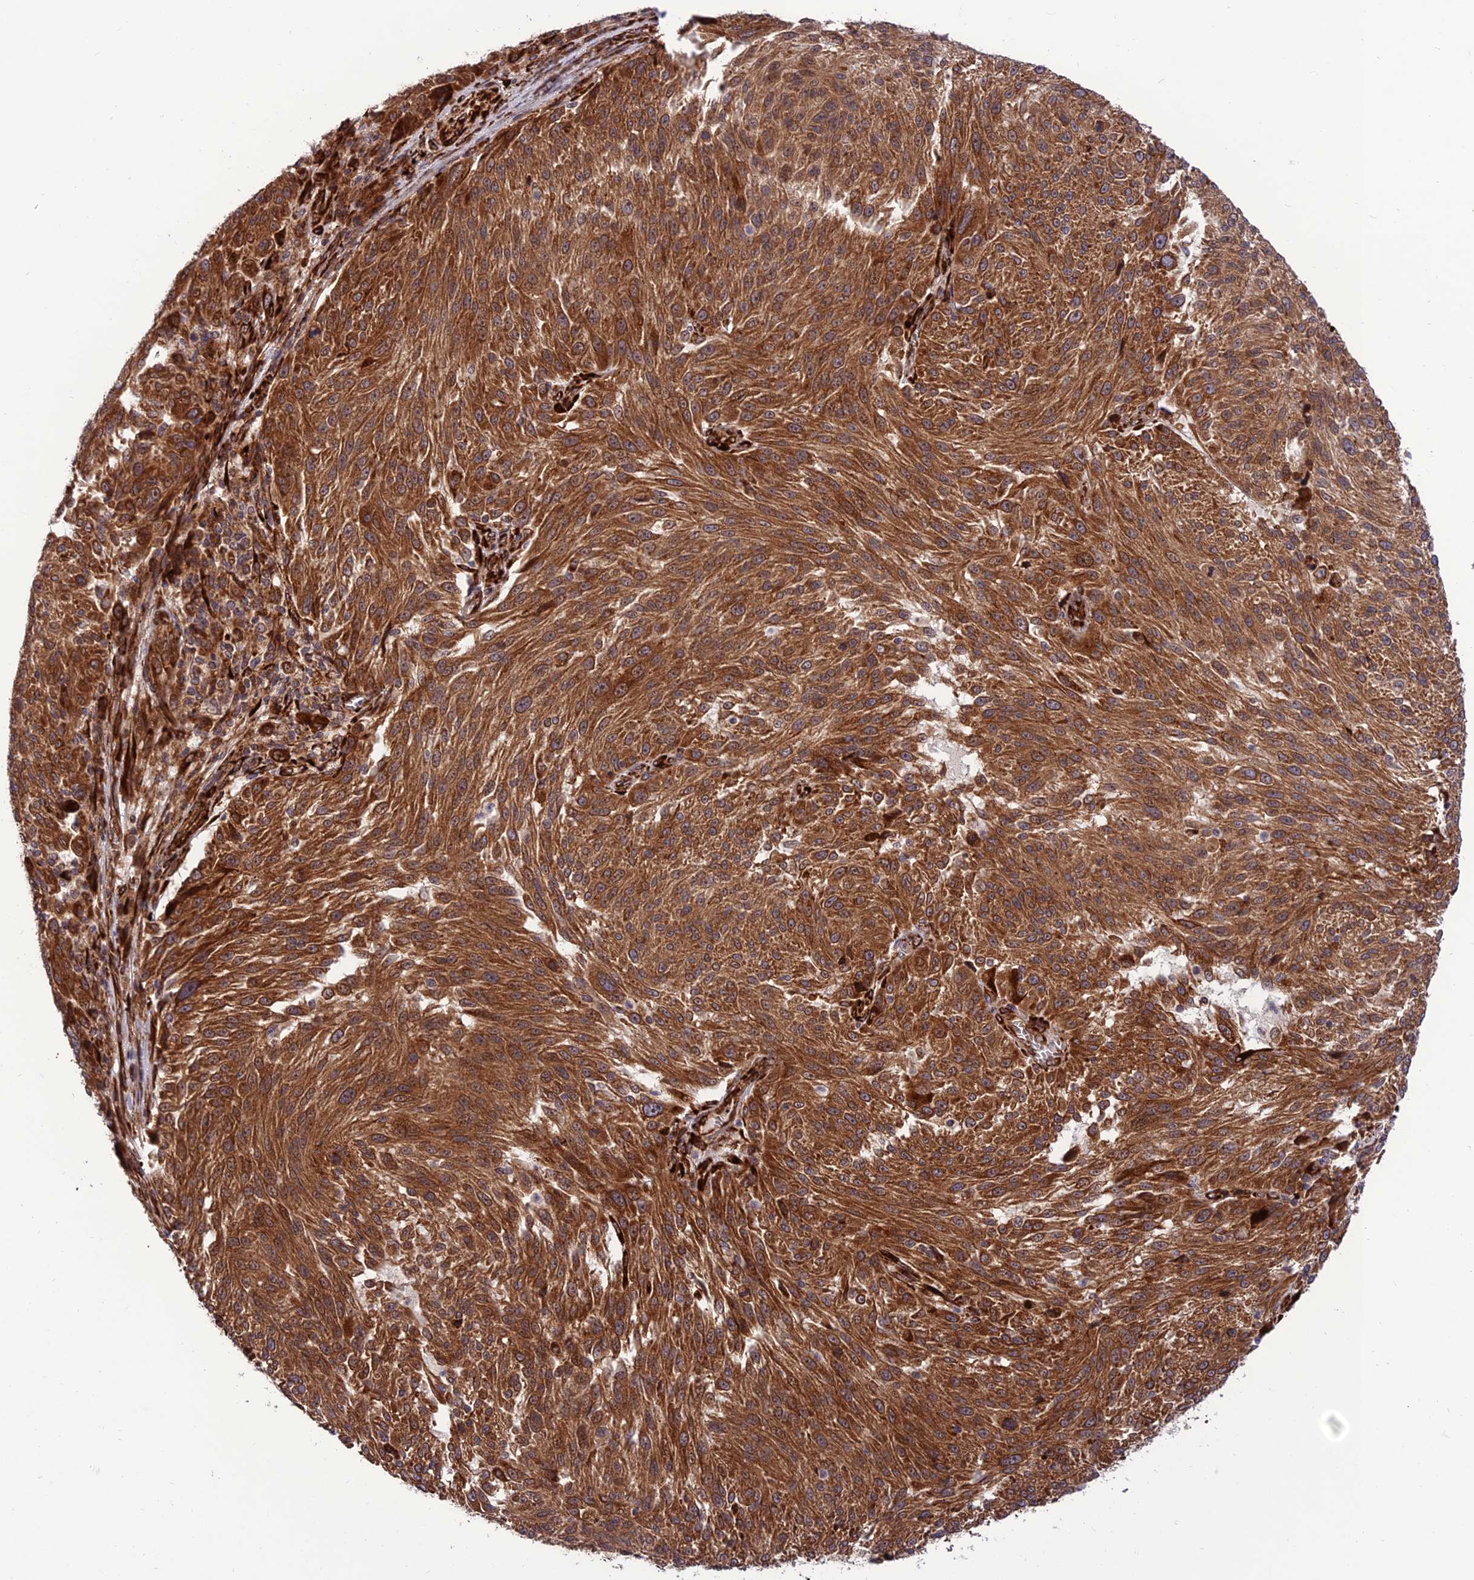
{"staining": {"intensity": "strong", "quantity": ">75%", "location": "cytoplasmic/membranous,nuclear"}, "tissue": "melanoma", "cell_type": "Tumor cells", "image_type": "cancer", "snomed": [{"axis": "morphology", "description": "Malignant melanoma, NOS"}, {"axis": "topography", "description": "Skin"}], "caption": "Immunohistochemical staining of human malignant melanoma reveals high levels of strong cytoplasmic/membranous and nuclear expression in approximately >75% of tumor cells.", "gene": "CRTAP", "patient": {"sex": "male", "age": 53}}